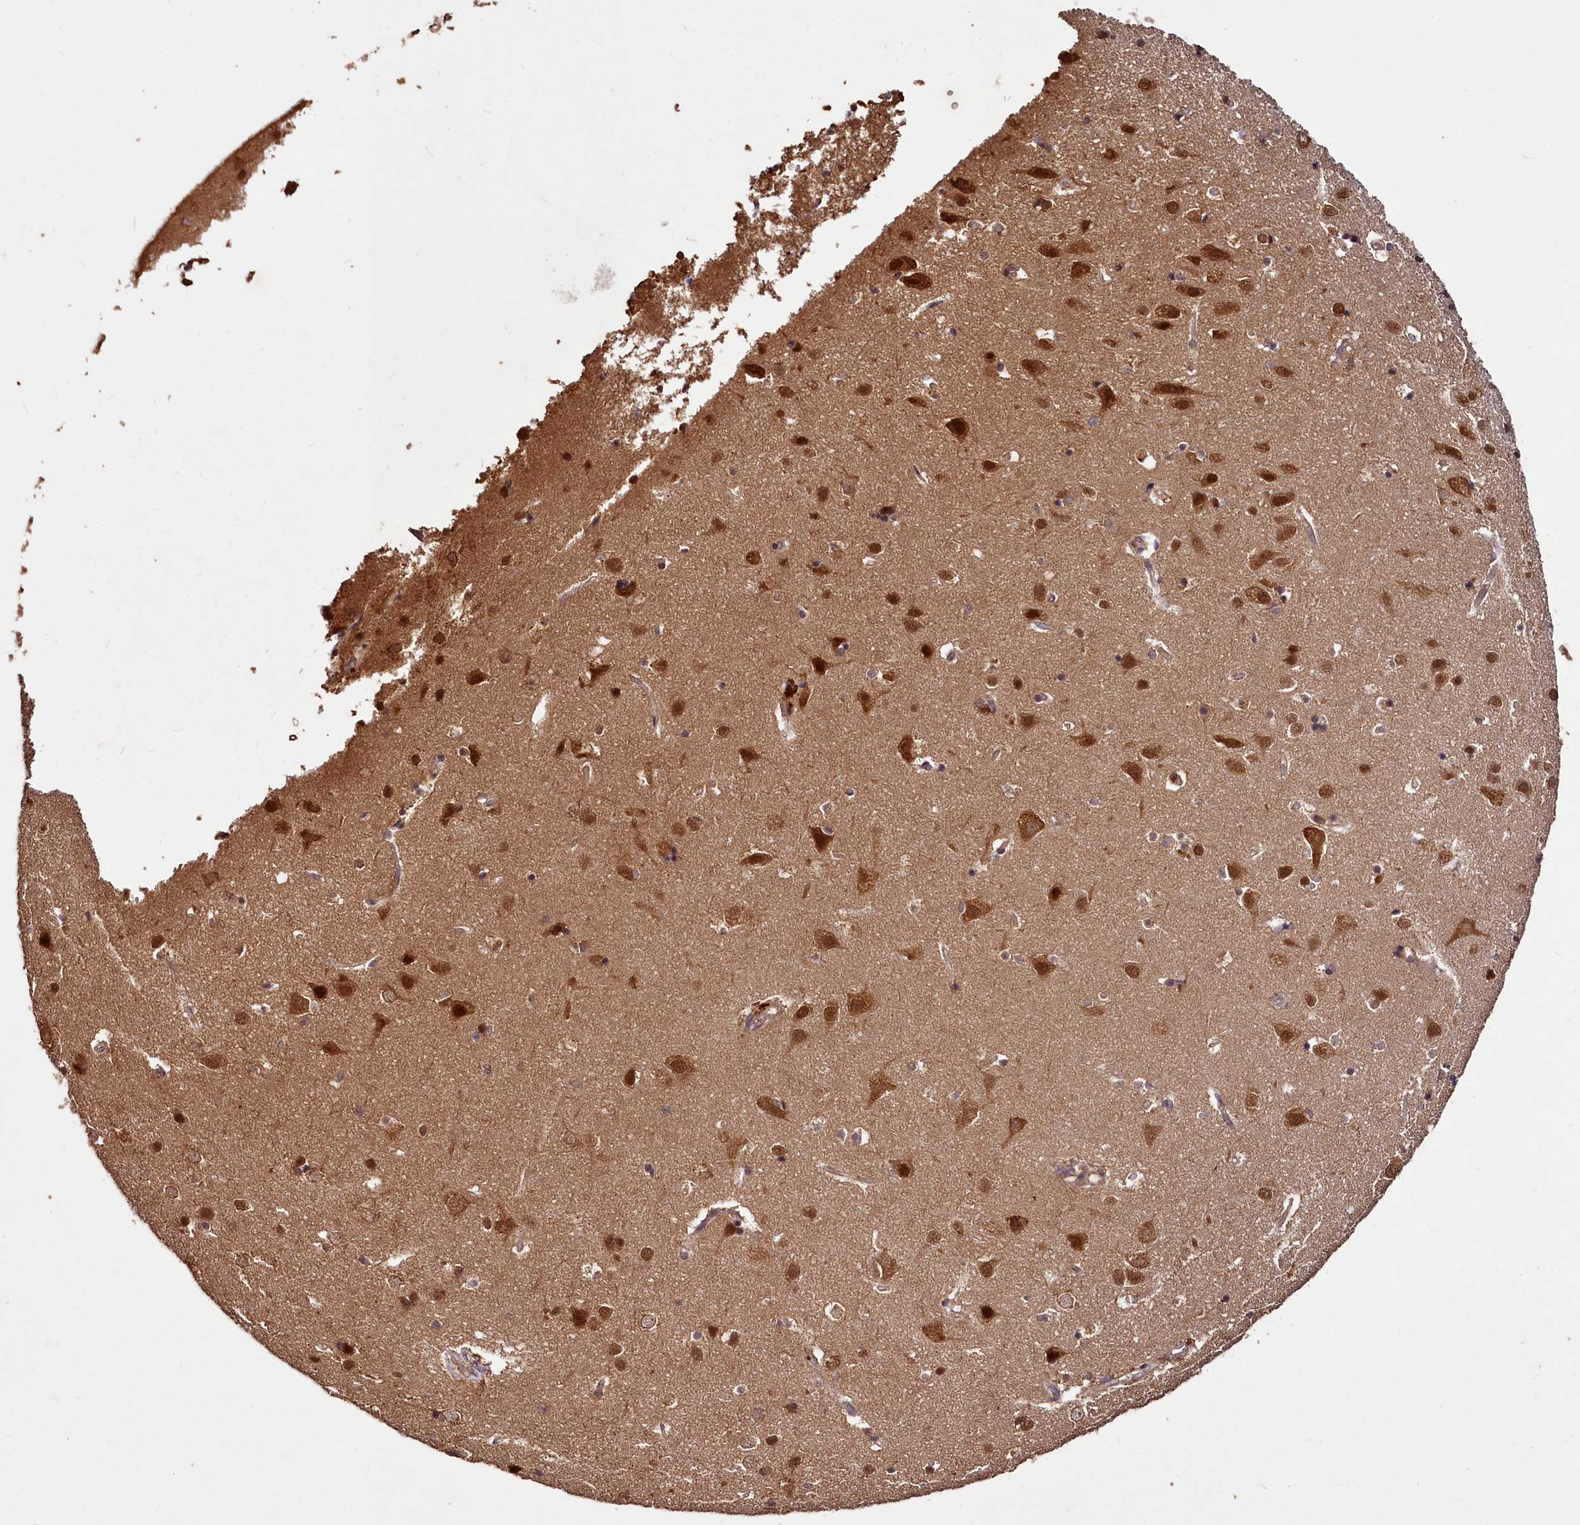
{"staining": {"intensity": "moderate", "quantity": ">75%", "location": "cytoplasmic/membranous"}, "tissue": "cerebral cortex", "cell_type": "Endothelial cells", "image_type": "normal", "snomed": [{"axis": "morphology", "description": "Normal tissue, NOS"}, {"axis": "topography", "description": "Cerebral cortex"}], "caption": "High-power microscopy captured an immunohistochemistry (IHC) micrograph of normal cerebral cortex, revealing moderate cytoplasmic/membranous expression in approximately >75% of endothelial cells. The staining is performed using DAB brown chromogen to label protein expression. The nuclei are counter-stained blue using hematoxylin.", "gene": "VPS51", "patient": {"sex": "male", "age": 54}}